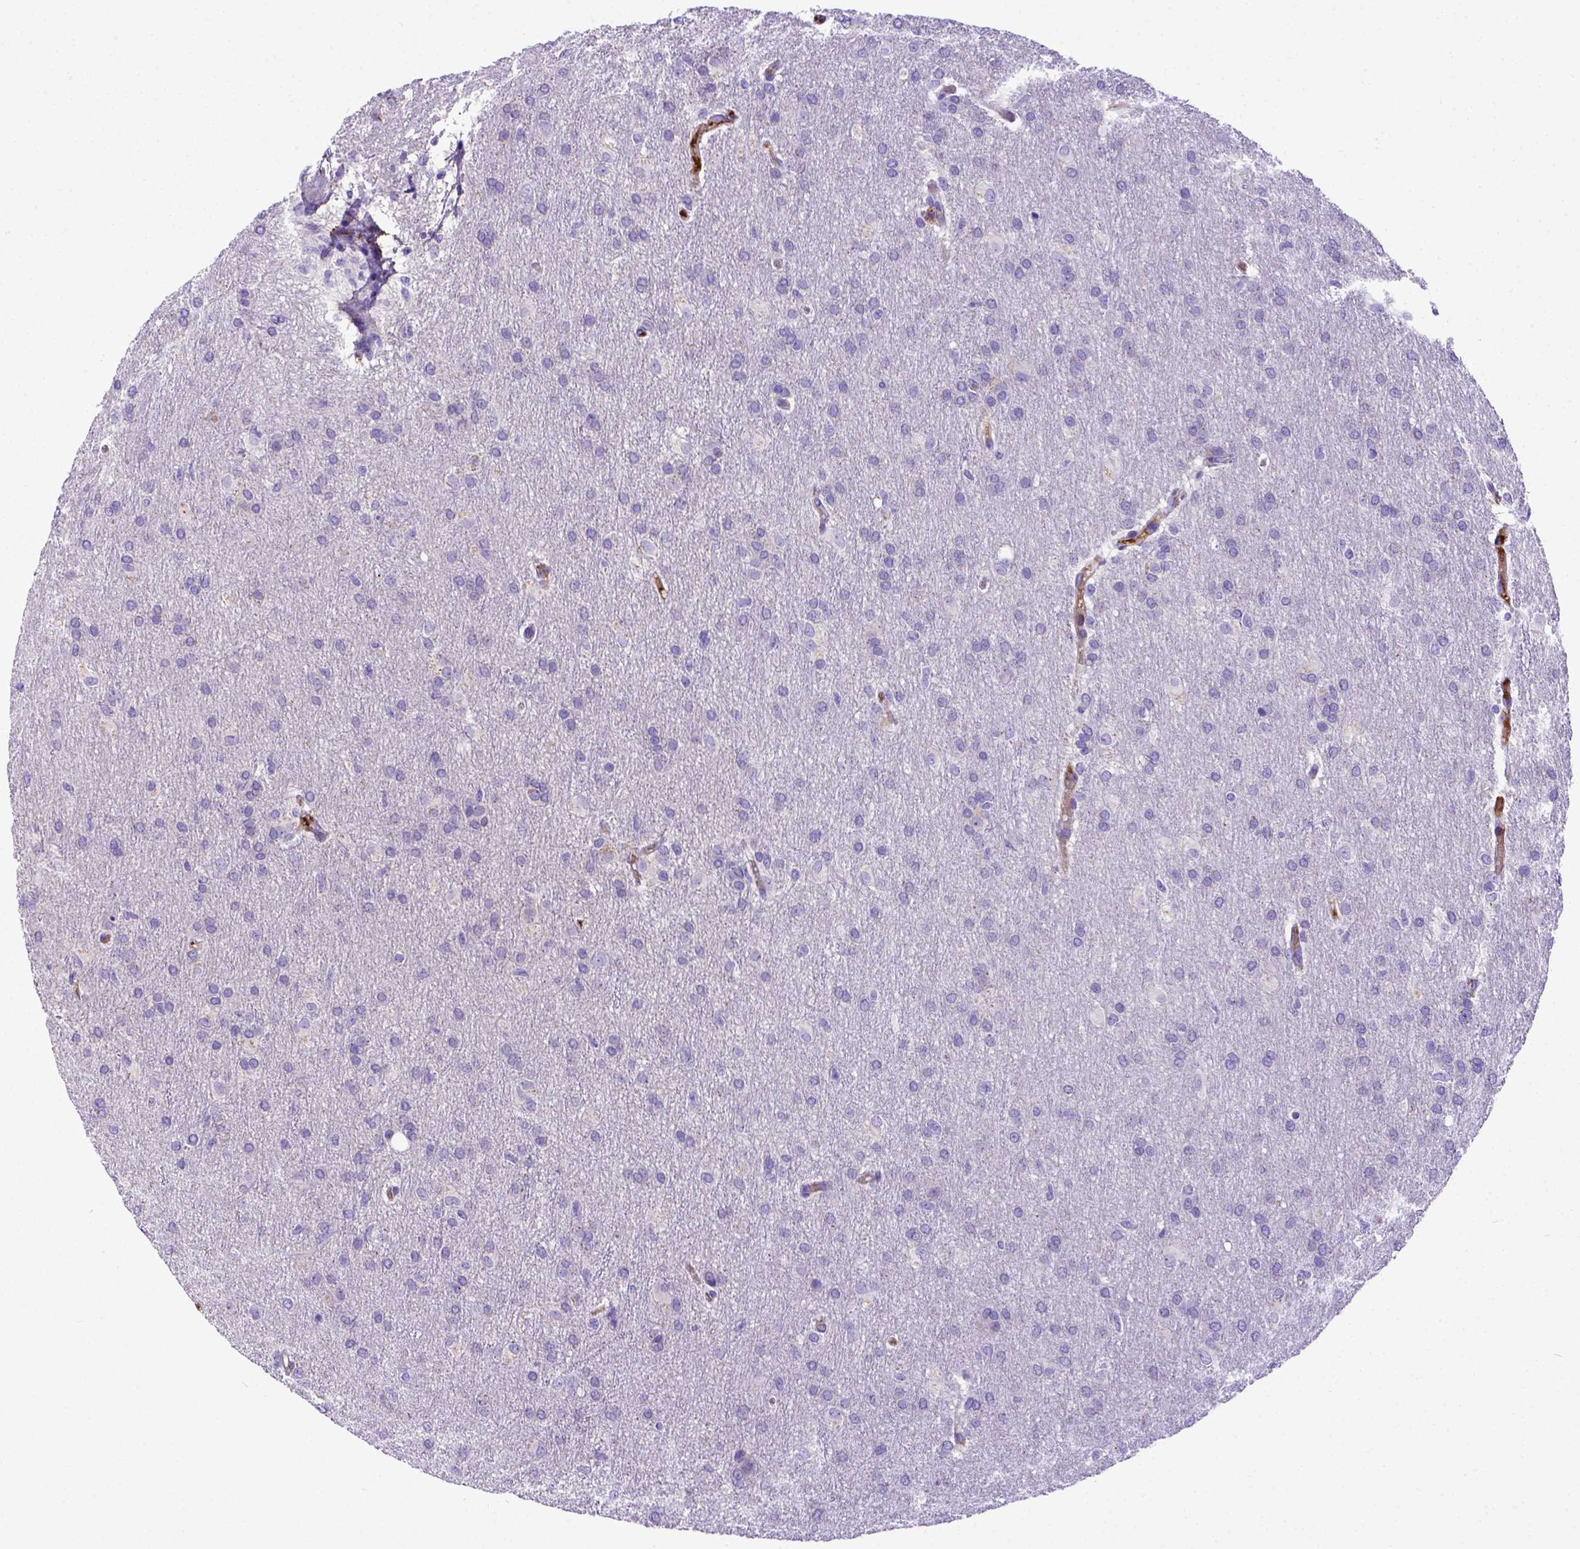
{"staining": {"intensity": "negative", "quantity": "none", "location": "none"}, "tissue": "glioma", "cell_type": "Tumor cells", "image_type": "cancer", "snomed": [{"axis": "morphology", "description": "Glioma, malignant, High grade"}, {"axis": "topography", "description": "Brain"}], "caption": "Glioma stained for a protein using immunohistochemistry (IHC) reveals no staining tumor cells.", "gene": "CFAP300", "patient": {"sex": "male", "age": 68}}